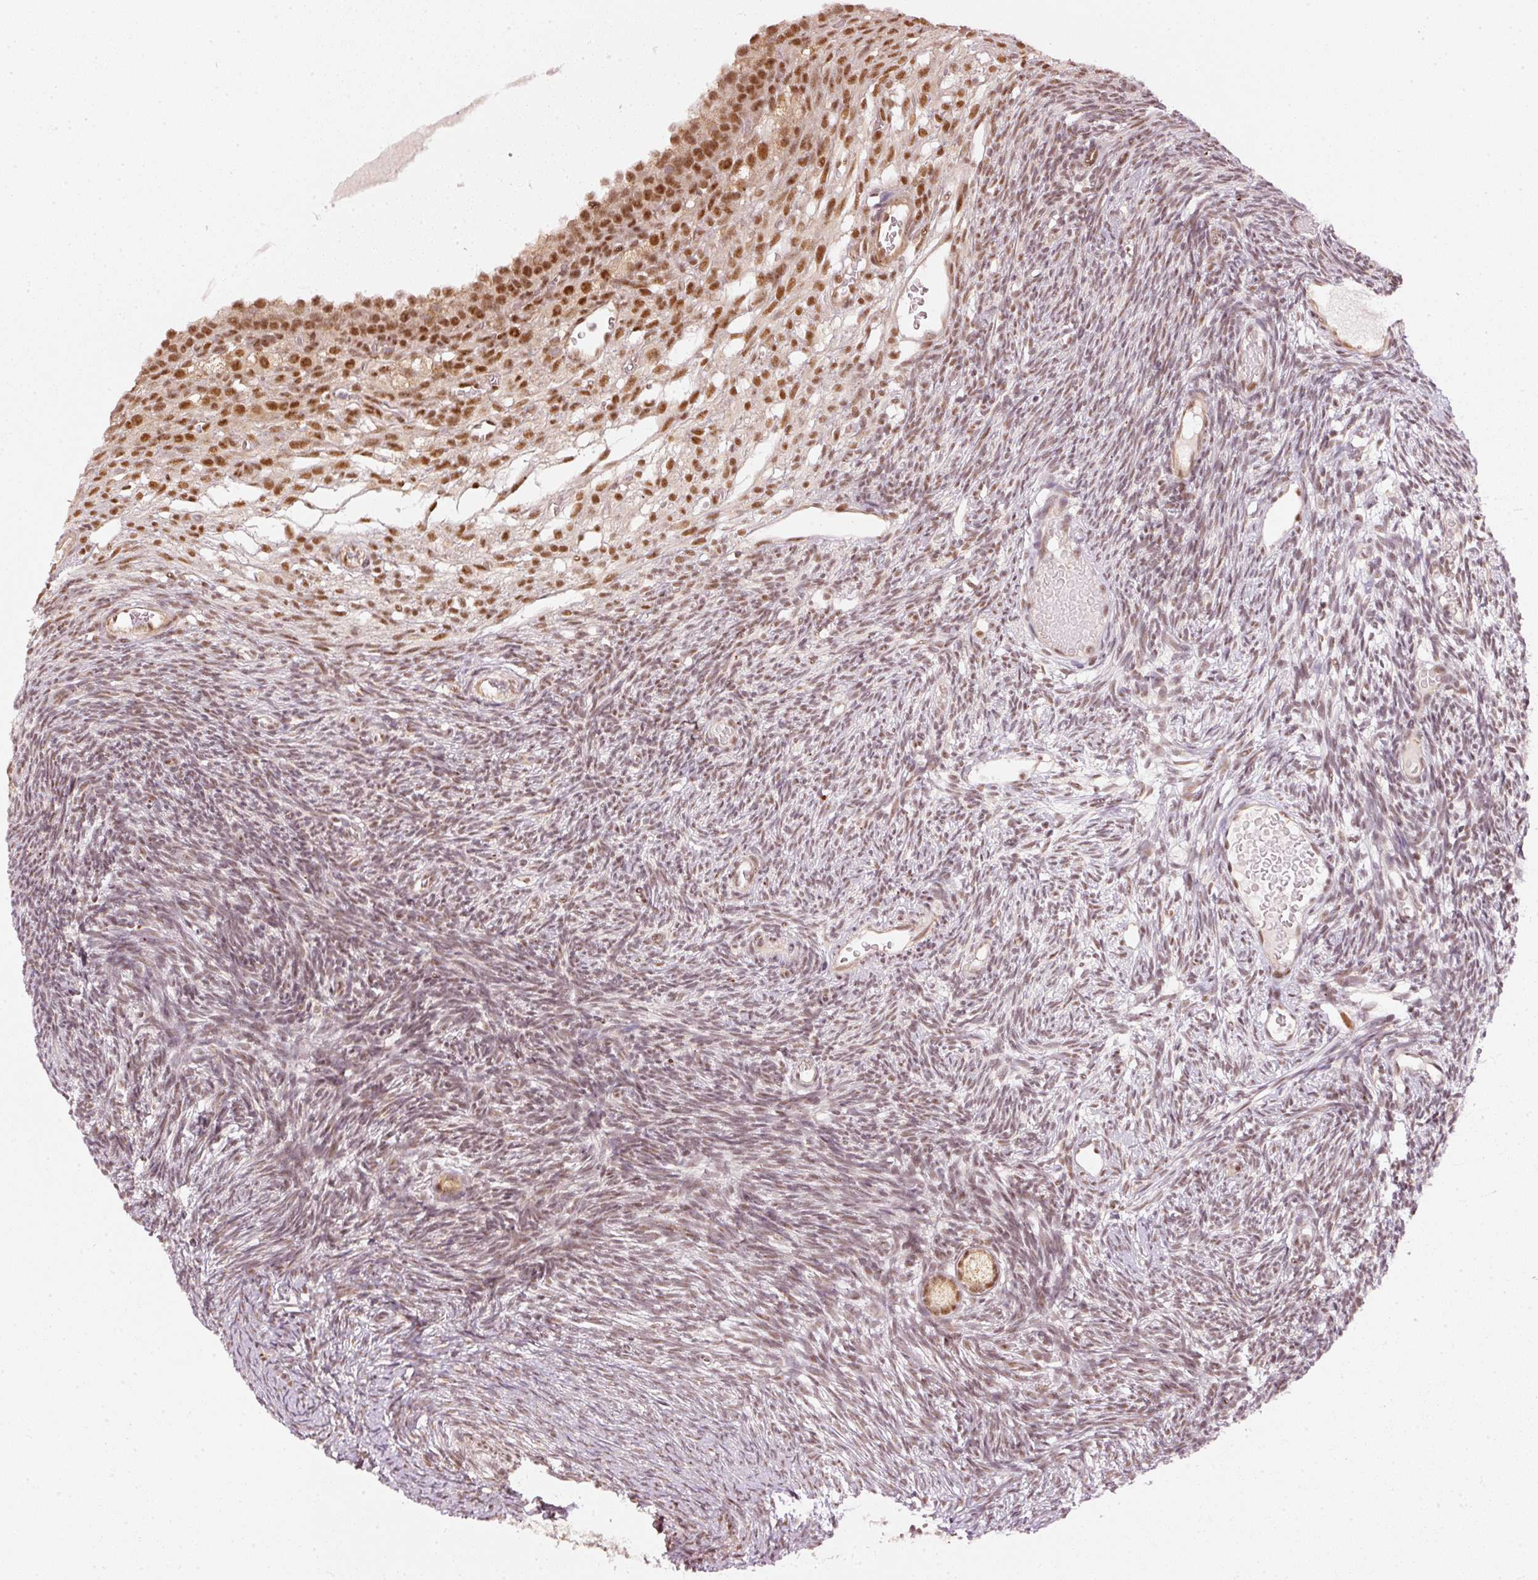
{"staining": {"intensity": "moderate", "quantity": ">75%", "location": "cytoplasmic/membranous,nuclear"}, "tissue": "ovary", "cell_type": "Follicle cells", "image_type": "normal", "snomed": [{"axis": "morphology", "description": "Normal tissue, NOS"}, {"axis": "topography", "description": "Ovary"}], "caption": "The micrograph reveals a brown stain indicating the presence of a protein in the cytoplasmic/membranous,nuclear of follicle cells in ovary.", "gene": "THOC6", "patient": {"sex": "female", "age": 39}}